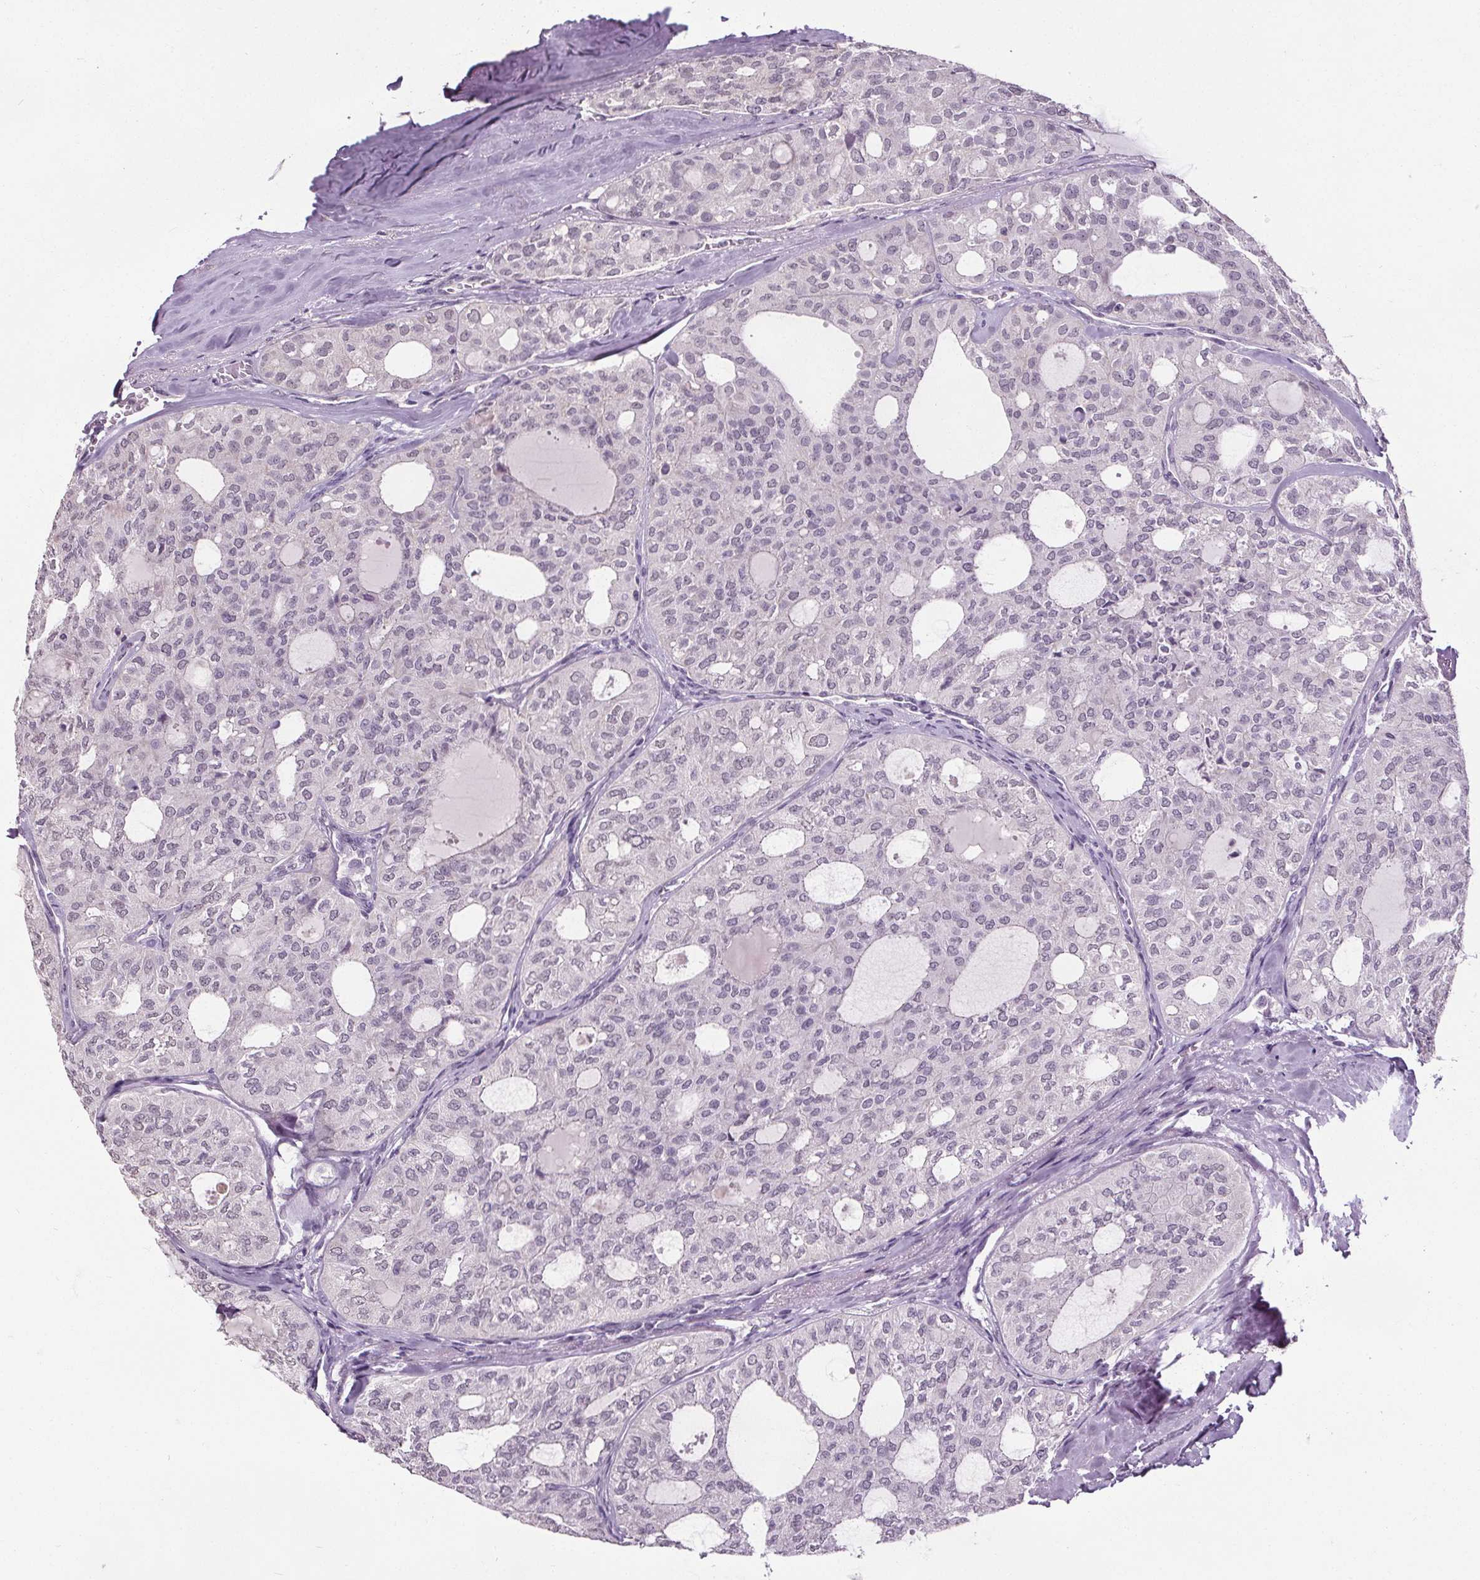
{"staining": {"intensity": "negative", "quantity": "none", "location": "none"}, "tissue": "thyroid cancer", "cell_type": "Tumor cells", "image_type": "cancer", "snomed": [{"axis": "morphology", "description": "Follicular adenoma carcinoma, NOS"}, {"axis": "topography", "description": "Thyroid gland"}], "caption": "Human thyroid follicular adenoma carcinoma stained for a protein using immunohistochemistry exhibits no positivity in tumor cells.", "gene": "SLC2A9", "patient": {"sex": "male", "age": 75}}